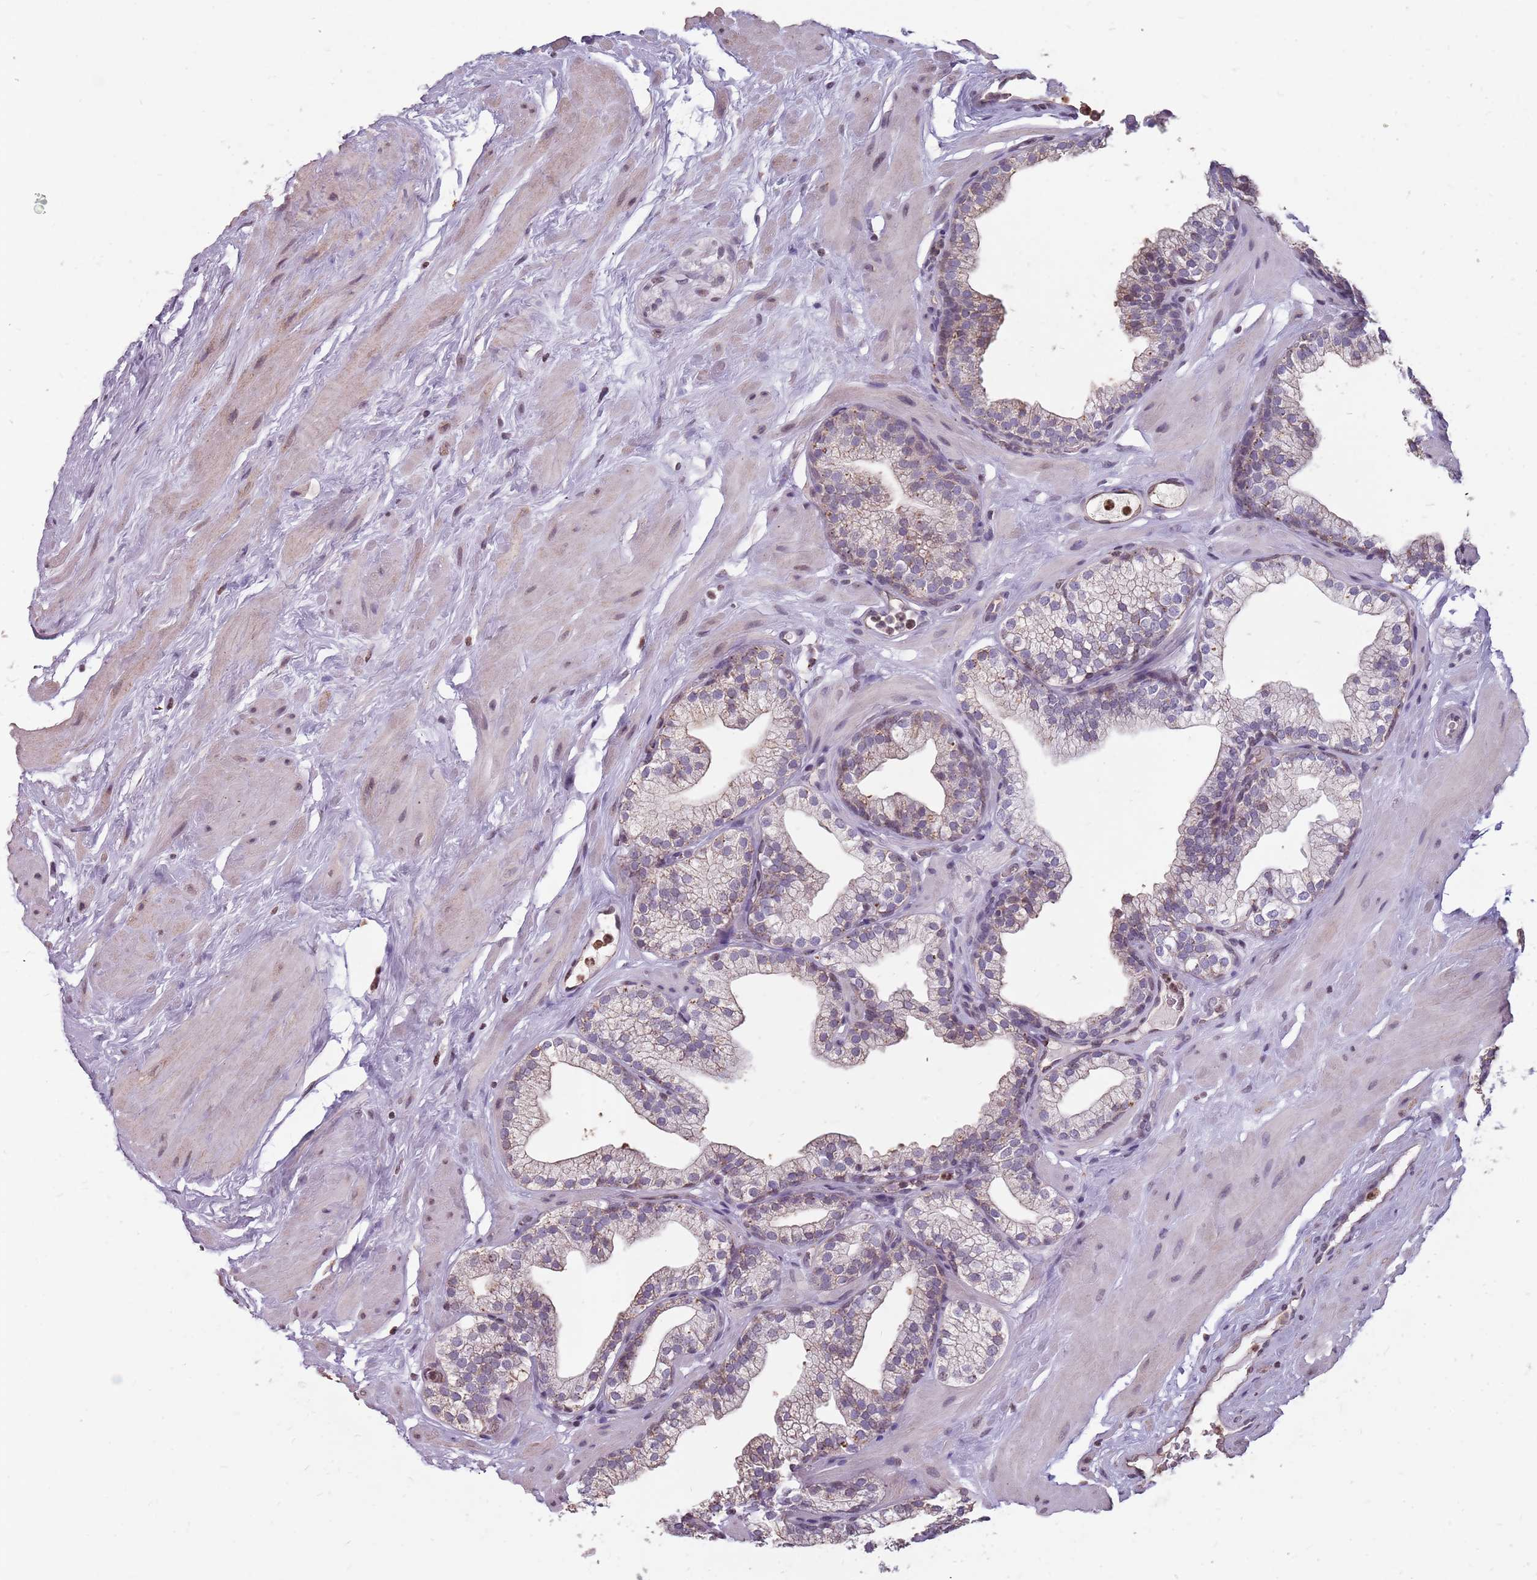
{"staining": {"intensity": "strong", "quantity": "<25%", "location": "cytoplasmic/membranous"}, "tissue": "prostate", "cell_type": "Glandular cells", "image_type": "normal", "snomed": [{"axis": "morphology", "description": "Normal tissue, NOS"}, {"axis": "morphology", "description": "Urothelial carcinoma, Low grade"}, {"axis": "topography", "description": "Urinary bladder"}, {"axis": "topography", "description": "Prostate"}], "caption": "About <25% of glandular cells in normal prostate display strong cytoplasmic/membranous protein expression as visualized by brown immunohistochemical staining.", "gene": "NEK6", "patient": {"sex": "male", "age": 60}}